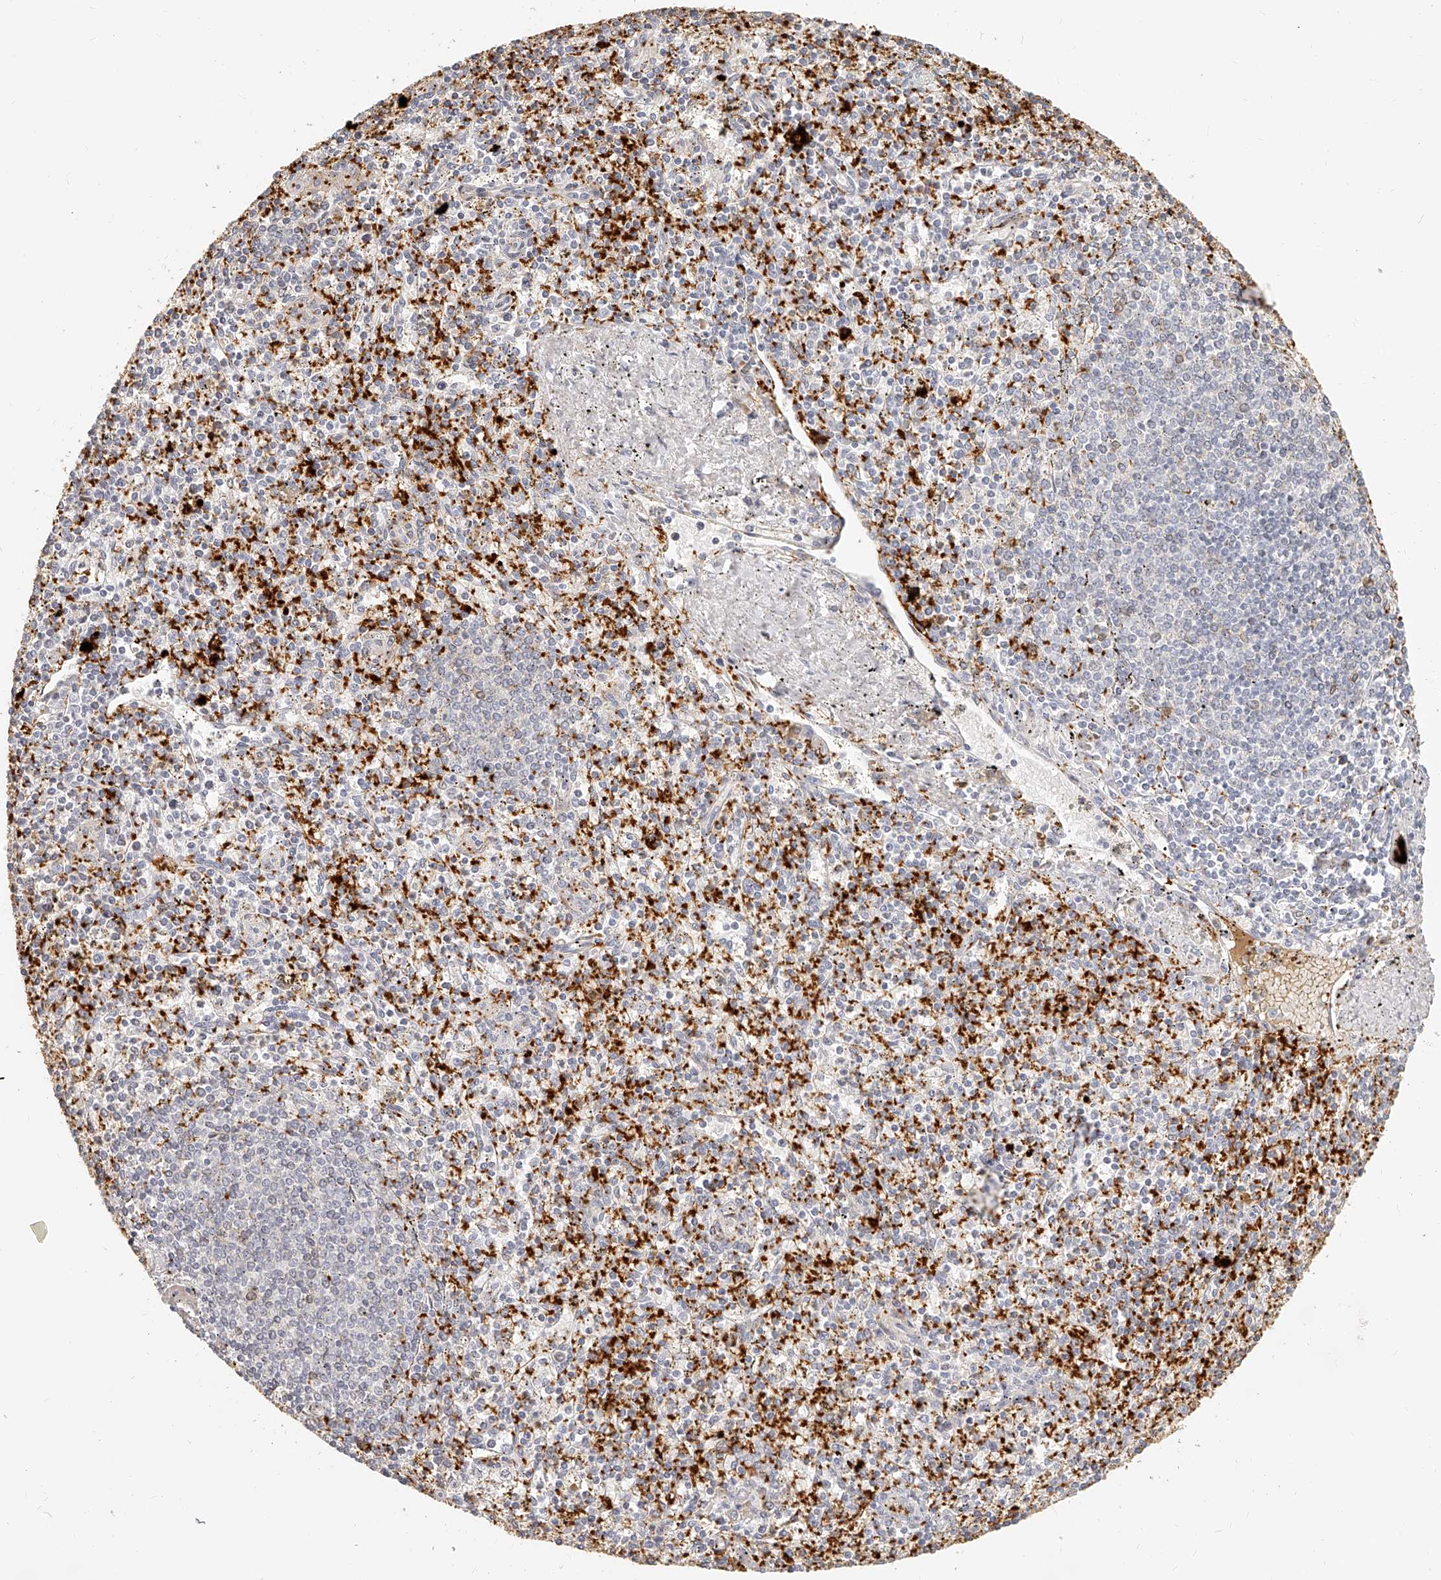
{"staining": {"intensity": "negative", "quantity": "none", "location": "none"}, "tissue": "spleen", "cell_type": "Cells in red pulp", "image_type": "normal", "snomed": [{"axis": "morphology", "description": "Normal tissue, NOS"}, {"axis": "topography", "description": "Spleen"}], "caption": "The photomicrograph demonstrates no staining of cells in red pulp in normal spleen.", "gene": "ITGB3", "patient": {"sex": "male", "age": 72}}